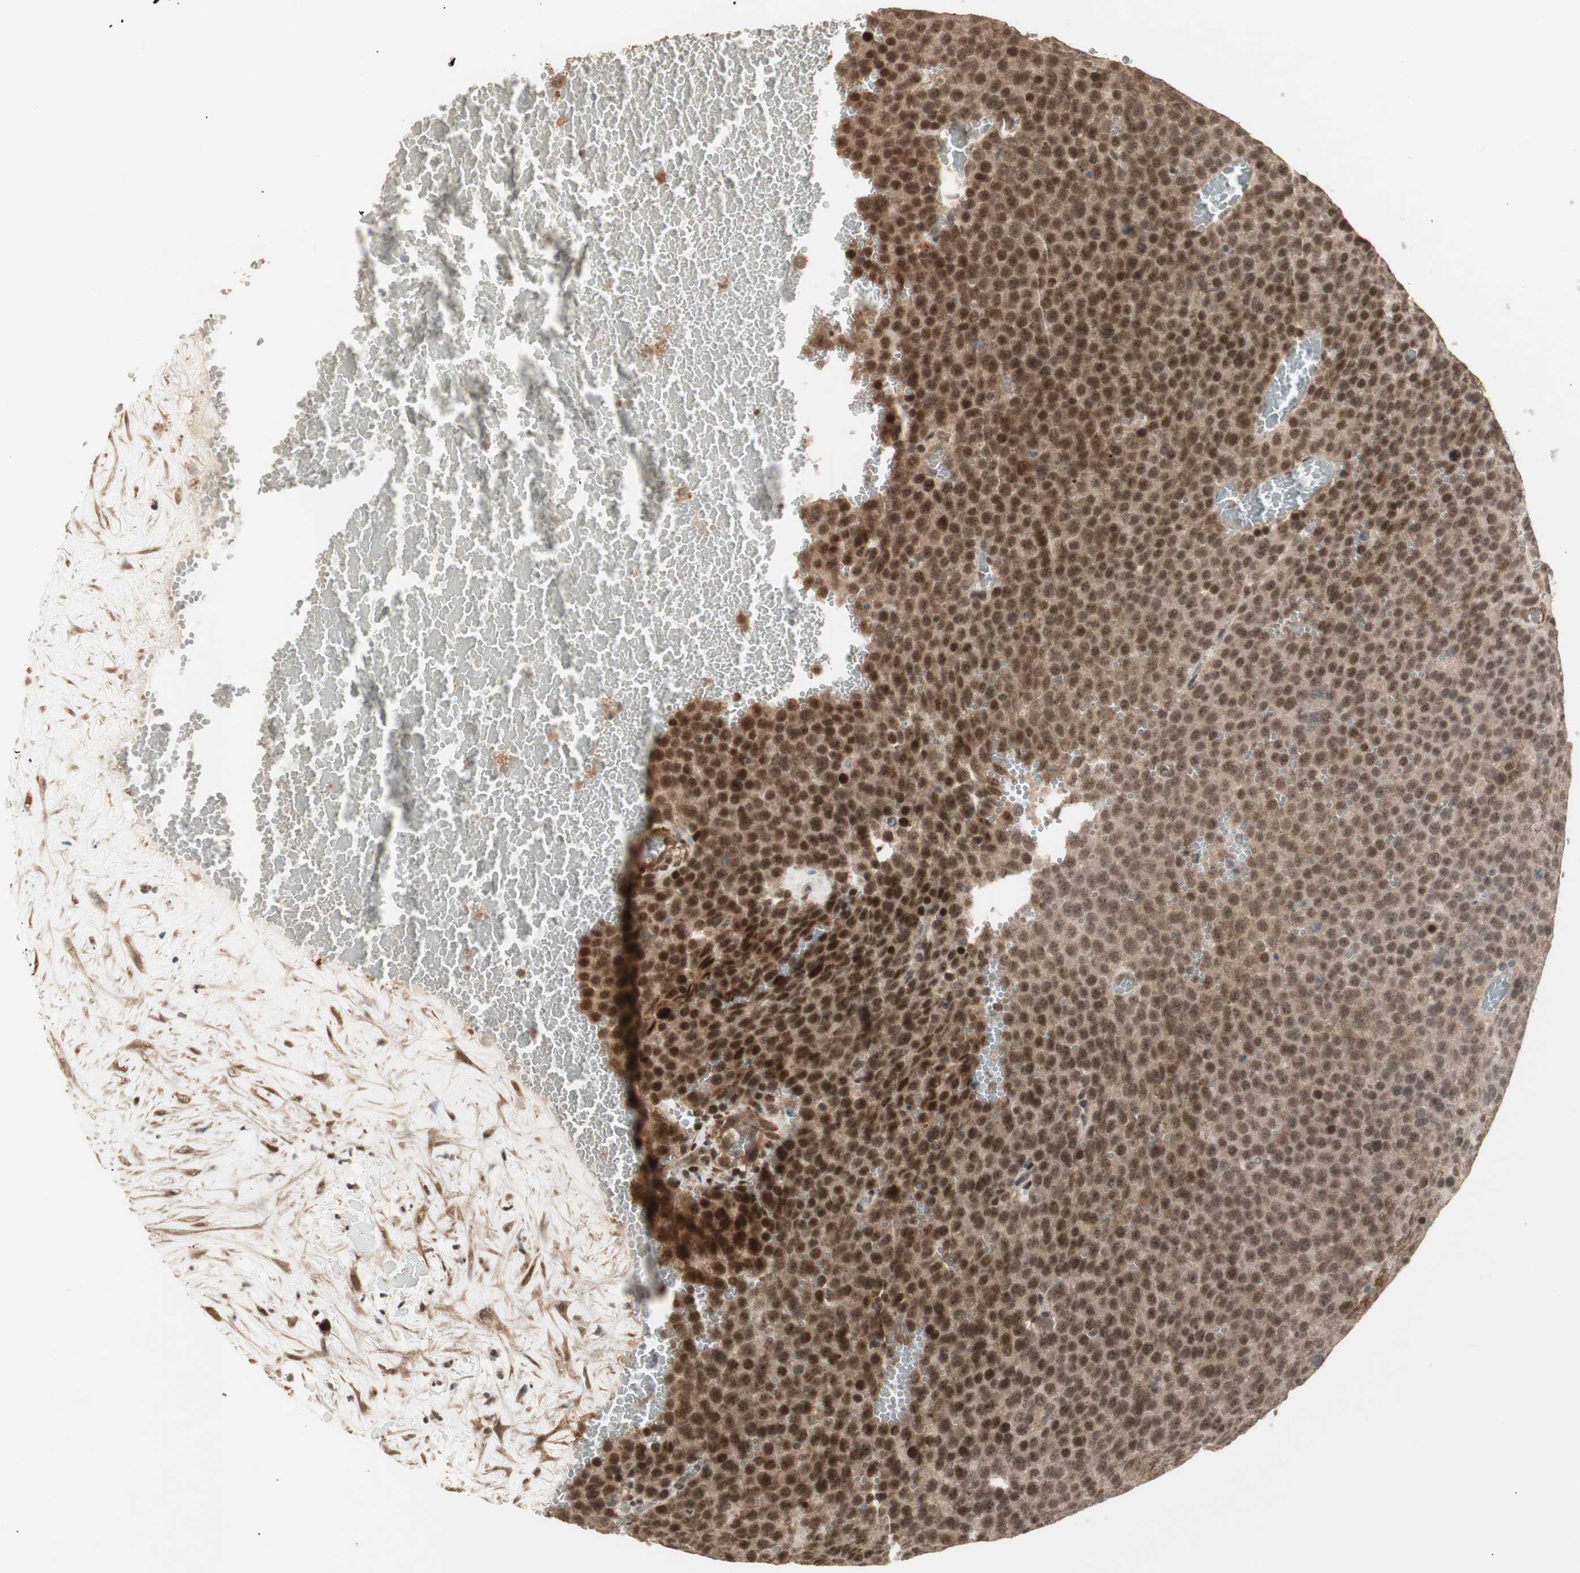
{"staining": {"intensity": "strong", "quantity": ">75%", "location": "cytoplasmic/membranous,nuclear"}, "tissue": "testis cancer", "cell_type": "Tumor cells", "image_type": "cancer", "snomed": [{"axis": "morphology", "description": "Seminoma, NOS"}, {"axis": "topography", "description": "Testis"}], "caption": "This photomicrograph exhibits immunohistochemistry (IHC) staining of testis cancer (seminoma), with high strong cytoplasmic/membranous and nuclear expression in about >75% of tumor cells.", "gene": "ZSCAN31", "patient": {"sex": "male", "age": 71}}